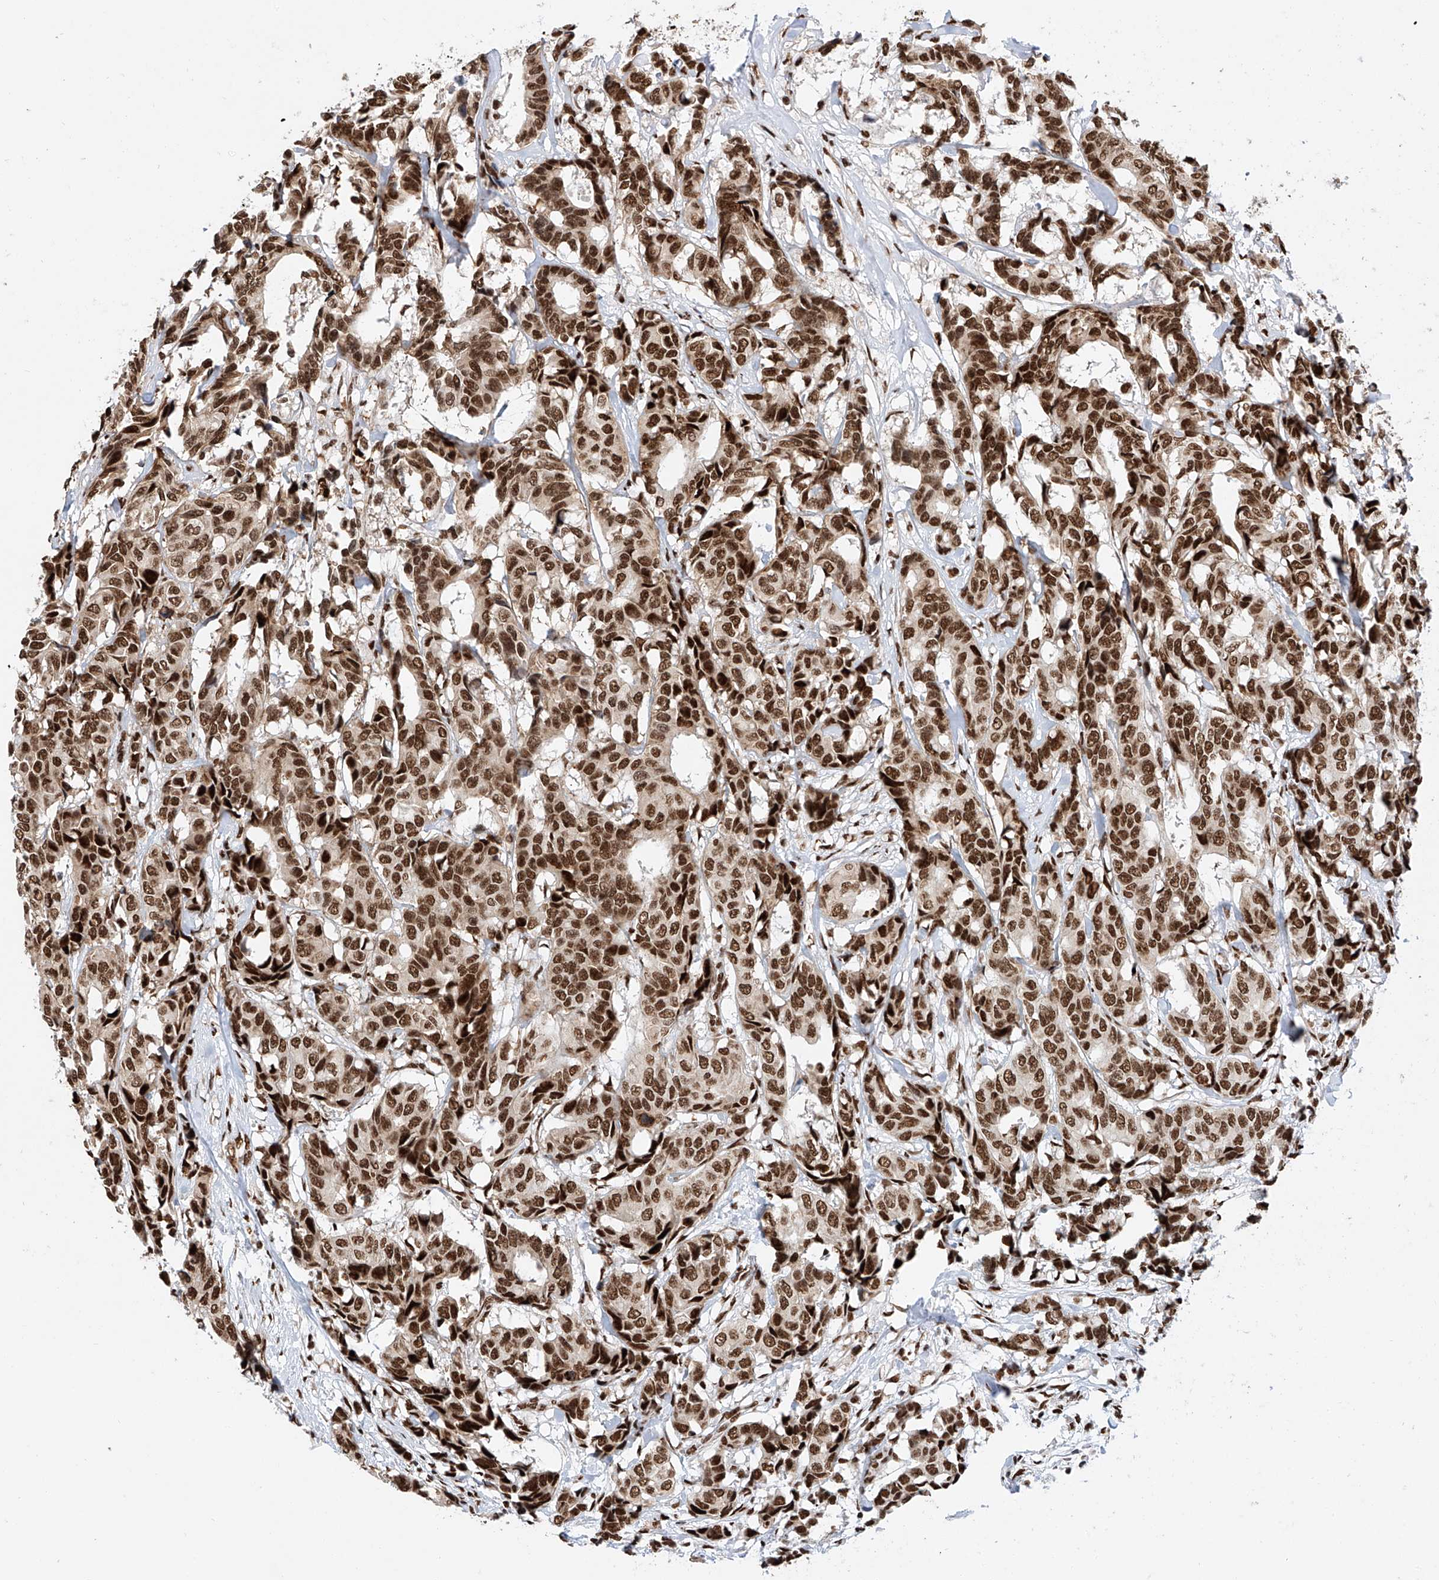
{"staining": {"intensity": "strong", "quantity": ">75%", "location": "nuclear"}, "tissue": "breast cancer", "cell_type": "Tumor cells", "image_type": "cancer", "snomed": [{"axis": "morphology", "description": "Duct carcinoma"}, {"axis": "topography", "description": "Breast"}], "caption": "Strong nuclear expression is present in approximately >75% of tumor cells in breast cancer (invasive ductal carcinoma).", "gene": "SRSF6", "patient": {"sex": "female", "age": 87}}